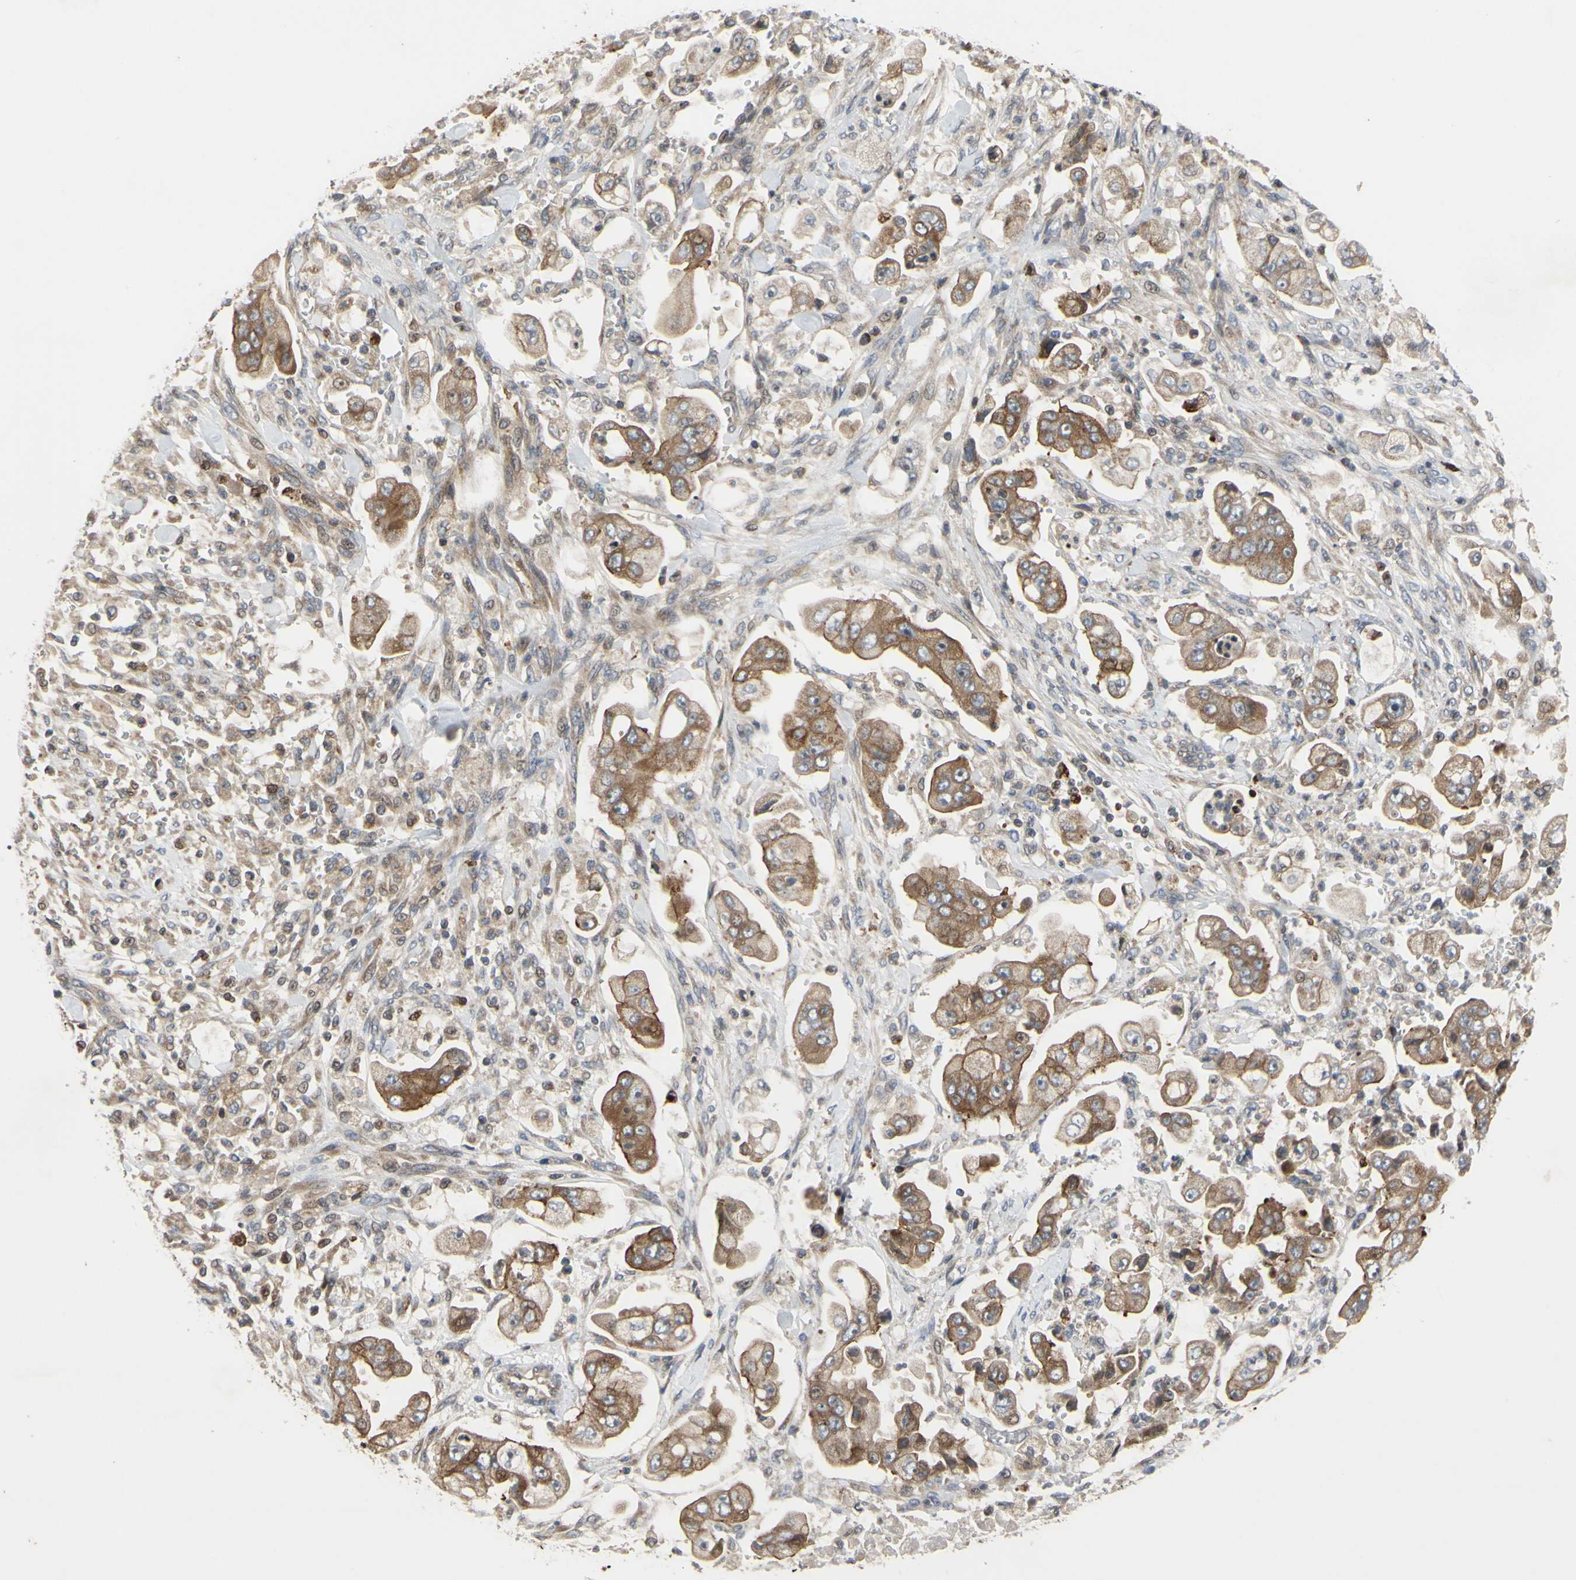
{"staining": {"intensity": "moderate", "quantity": "25%-75%", "location": "cytoplasmic/membranous"}, "tissue": "stomach cancer", "cell_type": "Tumor cells", "image_type": "cancer", "snomed": [{"axis": "morphology", "description": "Adenocarcinoma, NOS"}, {"axis": "topography", "description": "Stomach"}], "caption": "Immunohistochemistry photomicrograph of neoplastic tissue: human stomach adenocarcinoma stained using immunohistochemistry demonstrates medium levels of moderate protein expression localized specifically in the cytoplasmic/membranous of tumor cells, appearing as a cytoplasmic/membranous brown color.", "gene": "PLXNA2", "patient": {"sex": "male", "age": 62}}